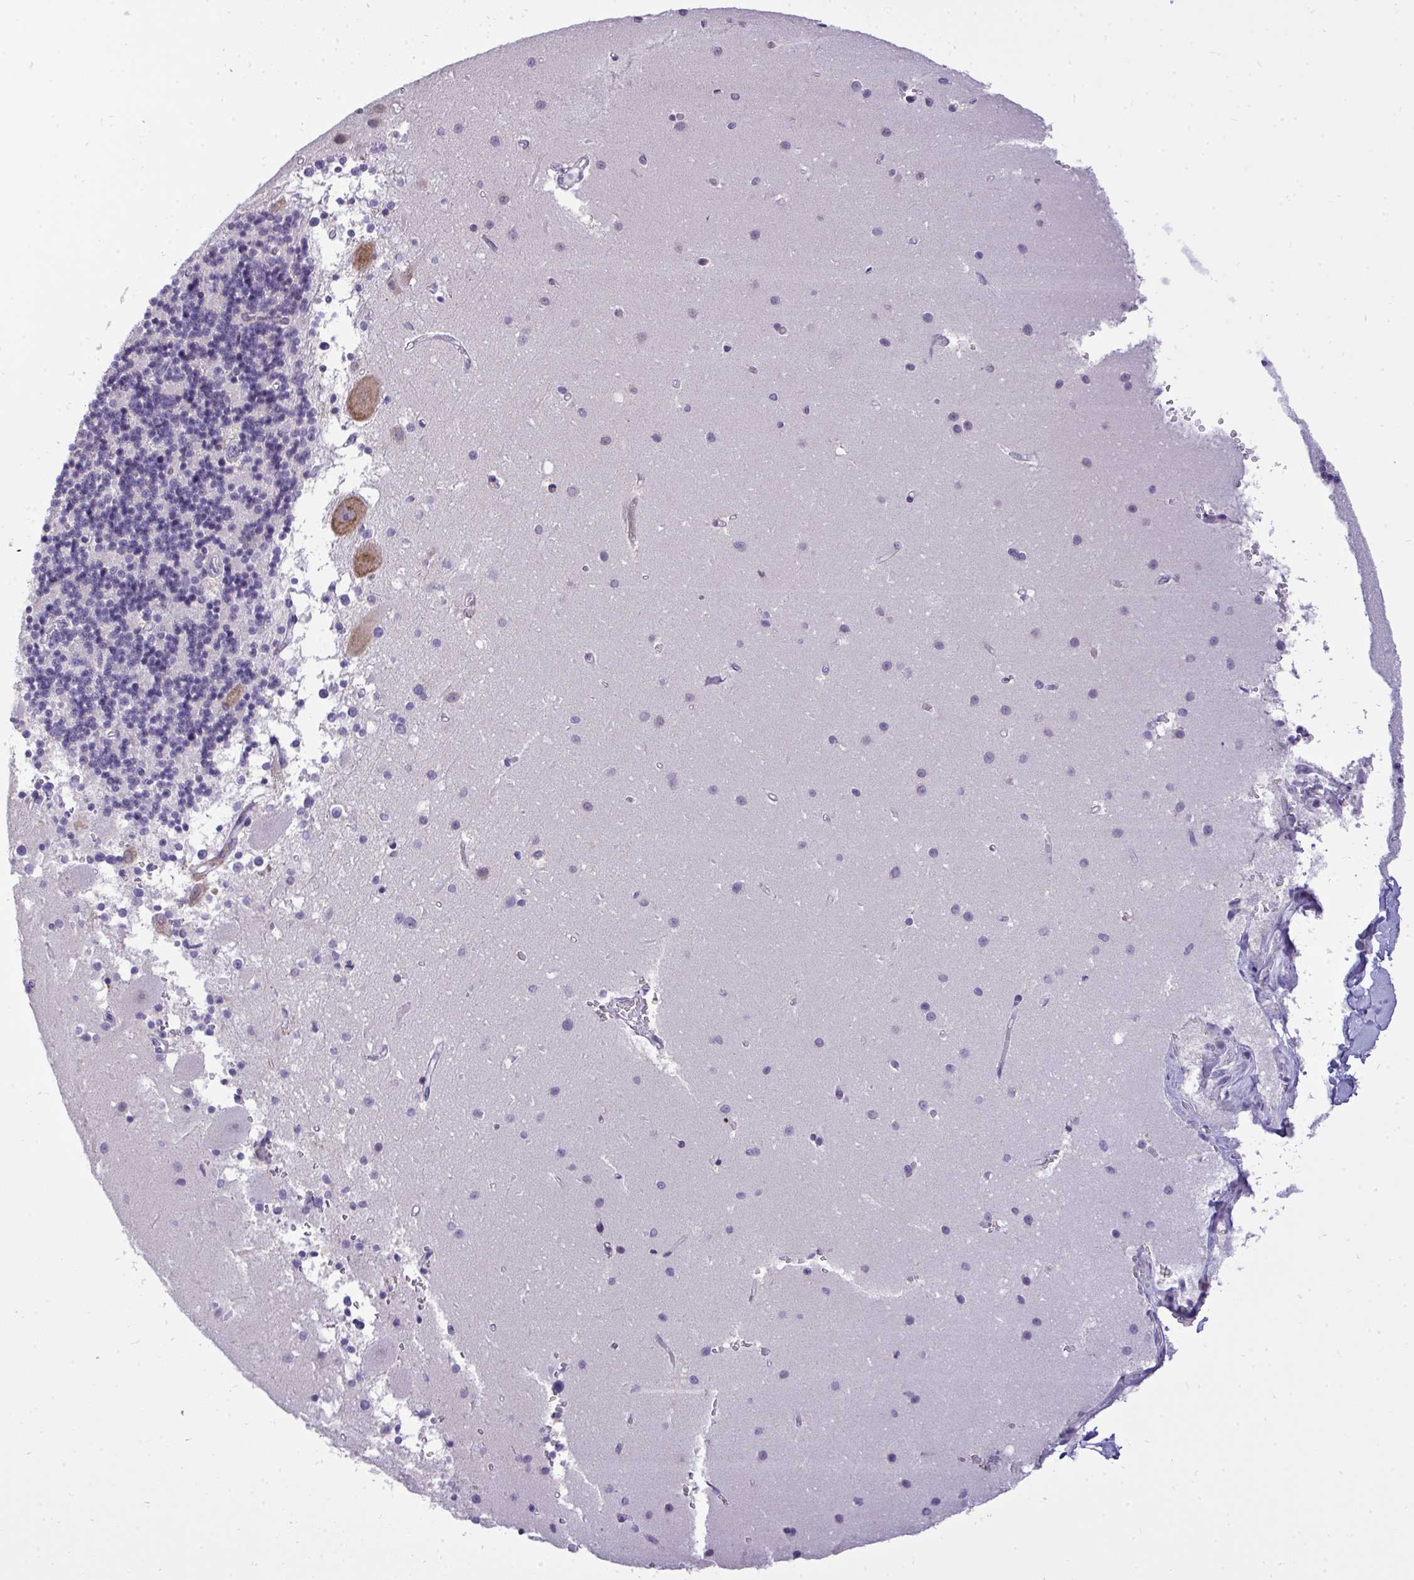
{"staining": {"intensity": "negative", "quantity": "none", "location": "none"}, "tissue": "cerebellum", "cell_type": "Cells in granular layer", "image_type": "normal", "snomed": [{"axis": "morphology", "description": "Normal tissue, NOS"}, {"axis": "topography", "description": "Cerebellum"}], "caption": "An image of cerebellum stained for a protein exhibits no brown staining in cells in granular layer. (Brightfield microscopy of DAB immunohistochemistry at high magnification).", "gene": "VGLL3", "patient": {"sex": "male", "age": 54}}